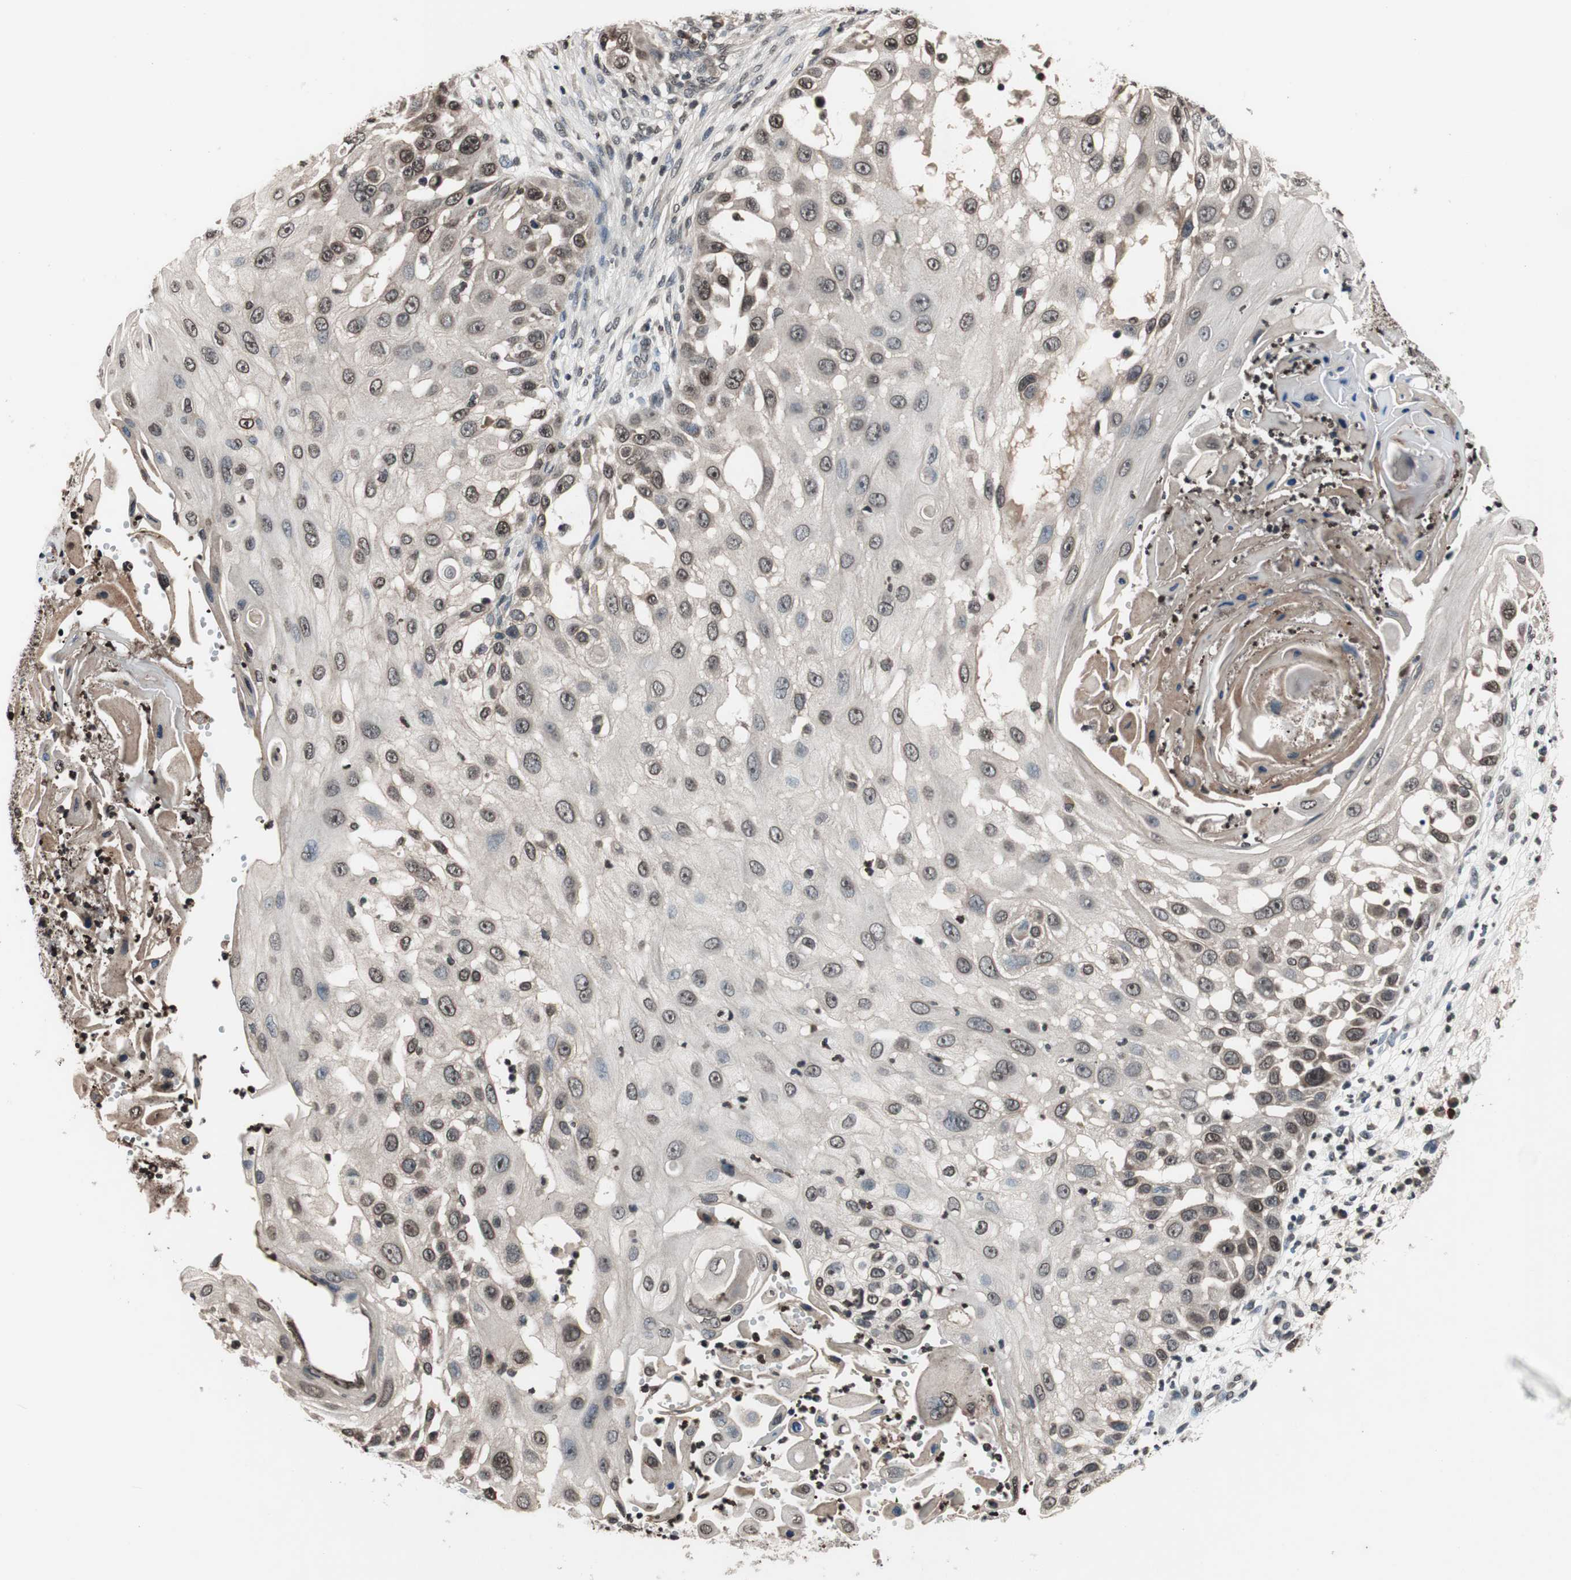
{"staining": {"intensity": "weak", "quantity": ">75%", "location": "nuclear"}, "tissue": "skin cancer", "cell_type": "Tumor cells", "image_type": "cancer", "snomed": [{"axis": "morphology", "description": "Squamous cell carcinoma, NOS"}, {"axis": "topography", "description": "Skin"}], "caption": "Immunohistochemical staining of skin cancer (squamous cell carcinoma) exhibits low levels of weak nuclear protein staining in approximately >75% of tumor cells.", "gene": "RFC1", "patient": {"sex": "female", "age": 44}}